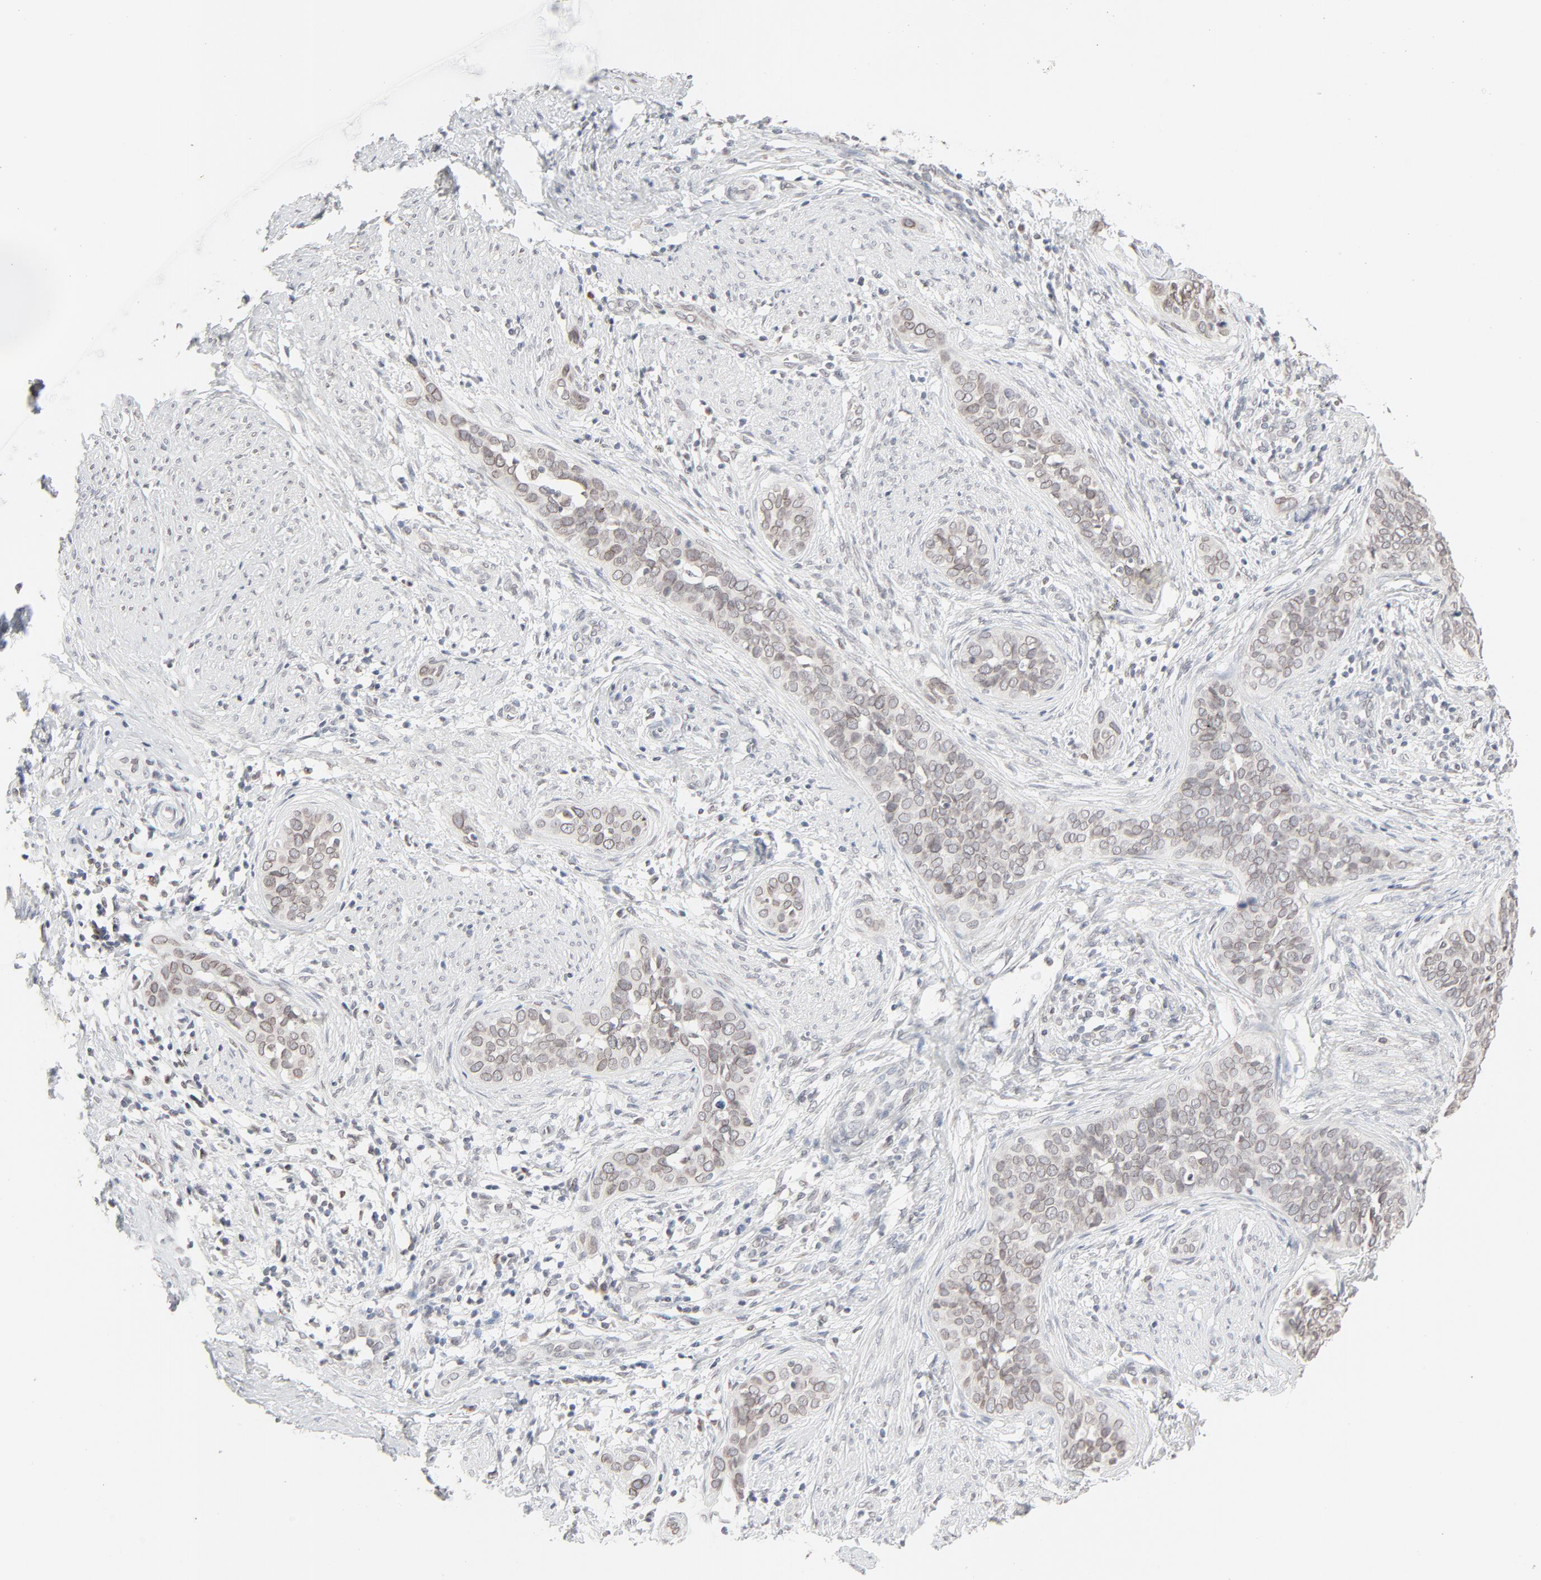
{"staining": {"intensity": "weak", "quantity": "25%-75%", "location": "cytoplasmic/membranous,nuclear"}, "tissue": "cervical cancer", "cell_type": "Tumor cells", "image_type": "cancer", "snomed": [{"axis": "morphology", "description": "Squamous cell carcinoma, NOS"}, {"axis": "topography", "description": "Cervix"}], "caption": "Squamous cell carcinoma (cervical) stained with DAB immunohistochemistry shows low levels of weak cytoplasmic/membranous and nuclear positivity in approximately 25%-75% of tumor cells. Using DAB (brown) and hematoxylin (blue) stains, captured at high magnification using brightfield microscopy.", "gene": "MAD1L1", "patient": {"sex": "female", "age": 31}}